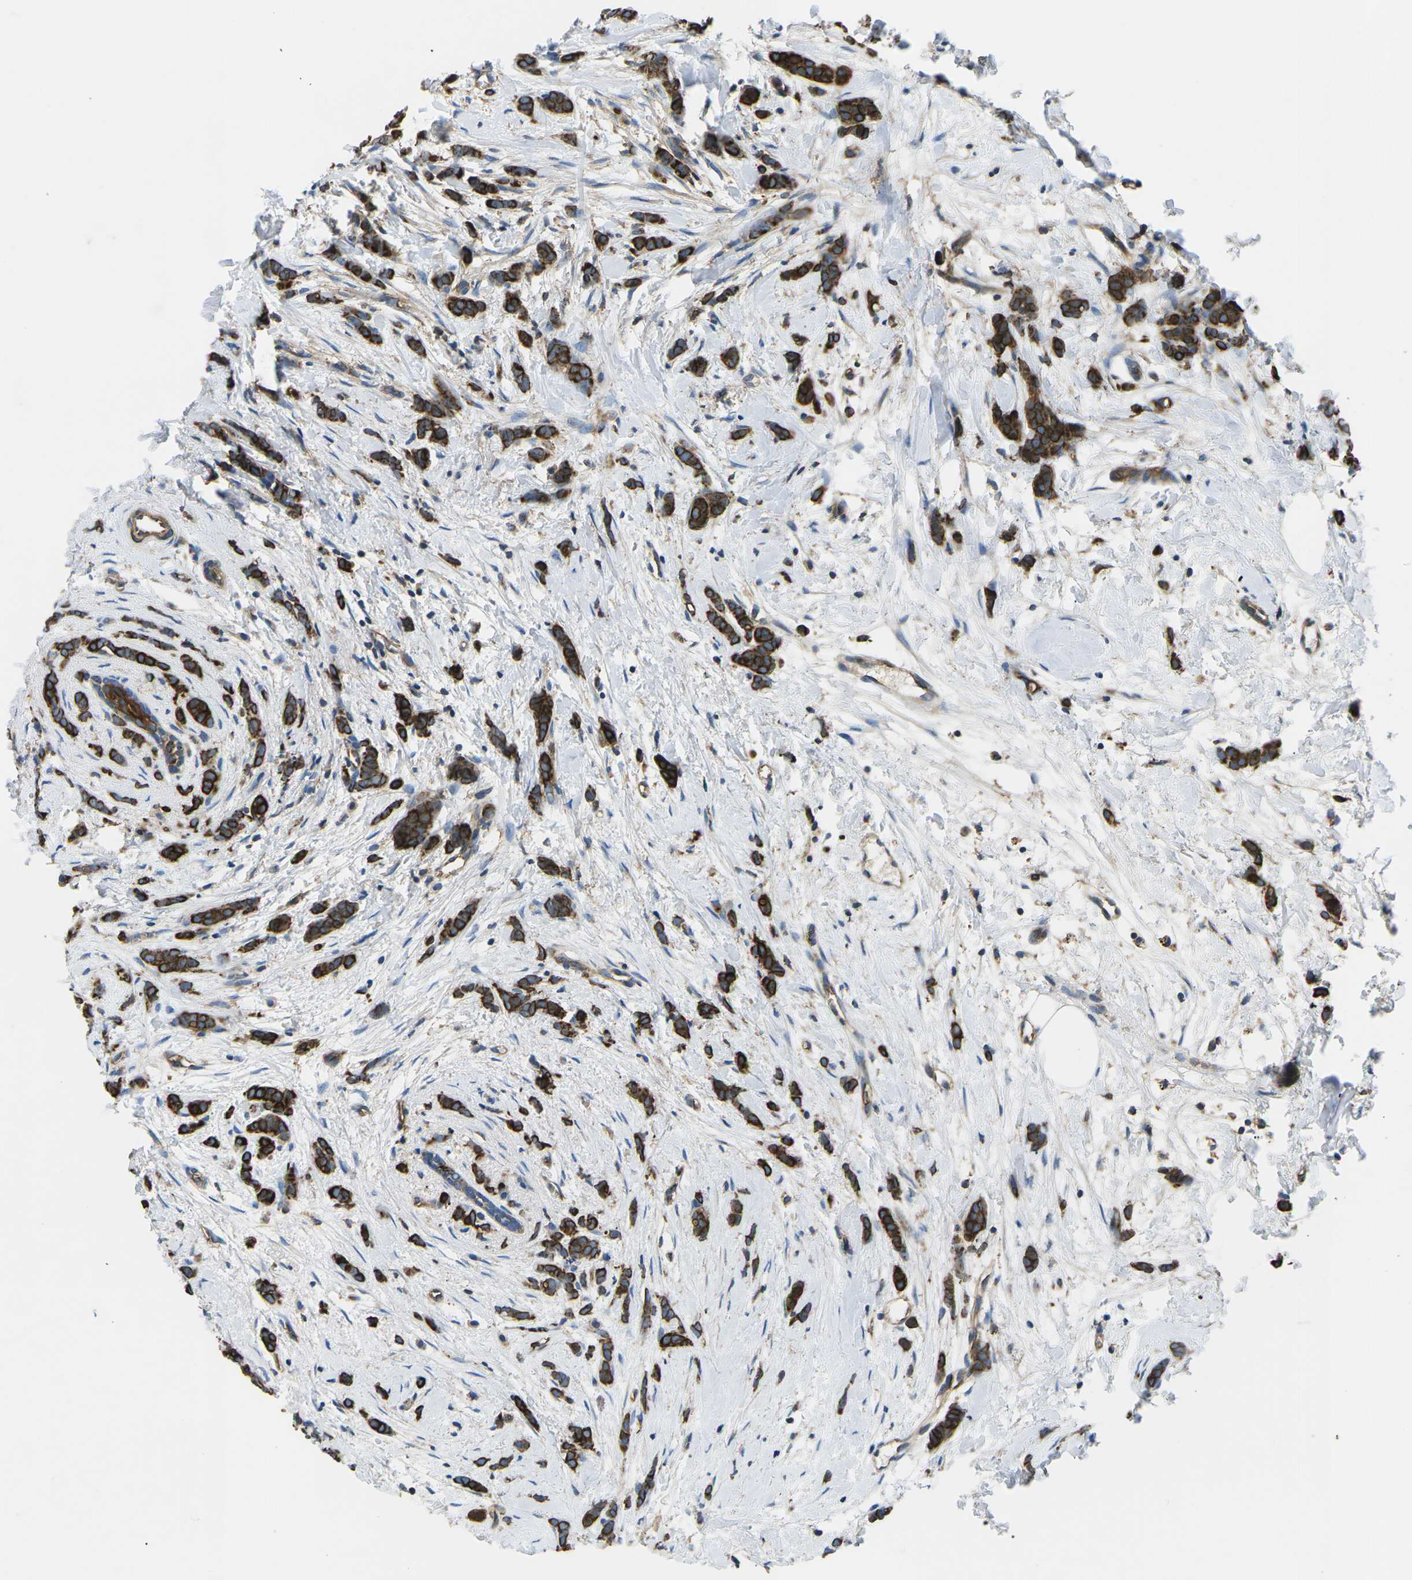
{"staining": {"intensity": "strong", "quantity": ">75%", "location": "cytoplasmic/membranous"}, "tissue": "breast cancer", "cell_type": "Tumor cells", "image_type": "cancer", "snomed": [{"axis": "morphology", "description": "Lobular carcinoma, in situ"}, {"axis": "morphology", "description": "Lobular carcinoma"}, {"axis": "topography", "description": "Breast"}], "caption": "High-magnification brightfield microscopy of breast cancer stained with DAB (brown) and counterstained with hematoxylin (blue). tumor cells exhibit strong cytoplasmic/membranous staining is identified in approximately>75% of cells.", "gene": "KCNJ15", "patient": {"sex": "female", "age": 41}}